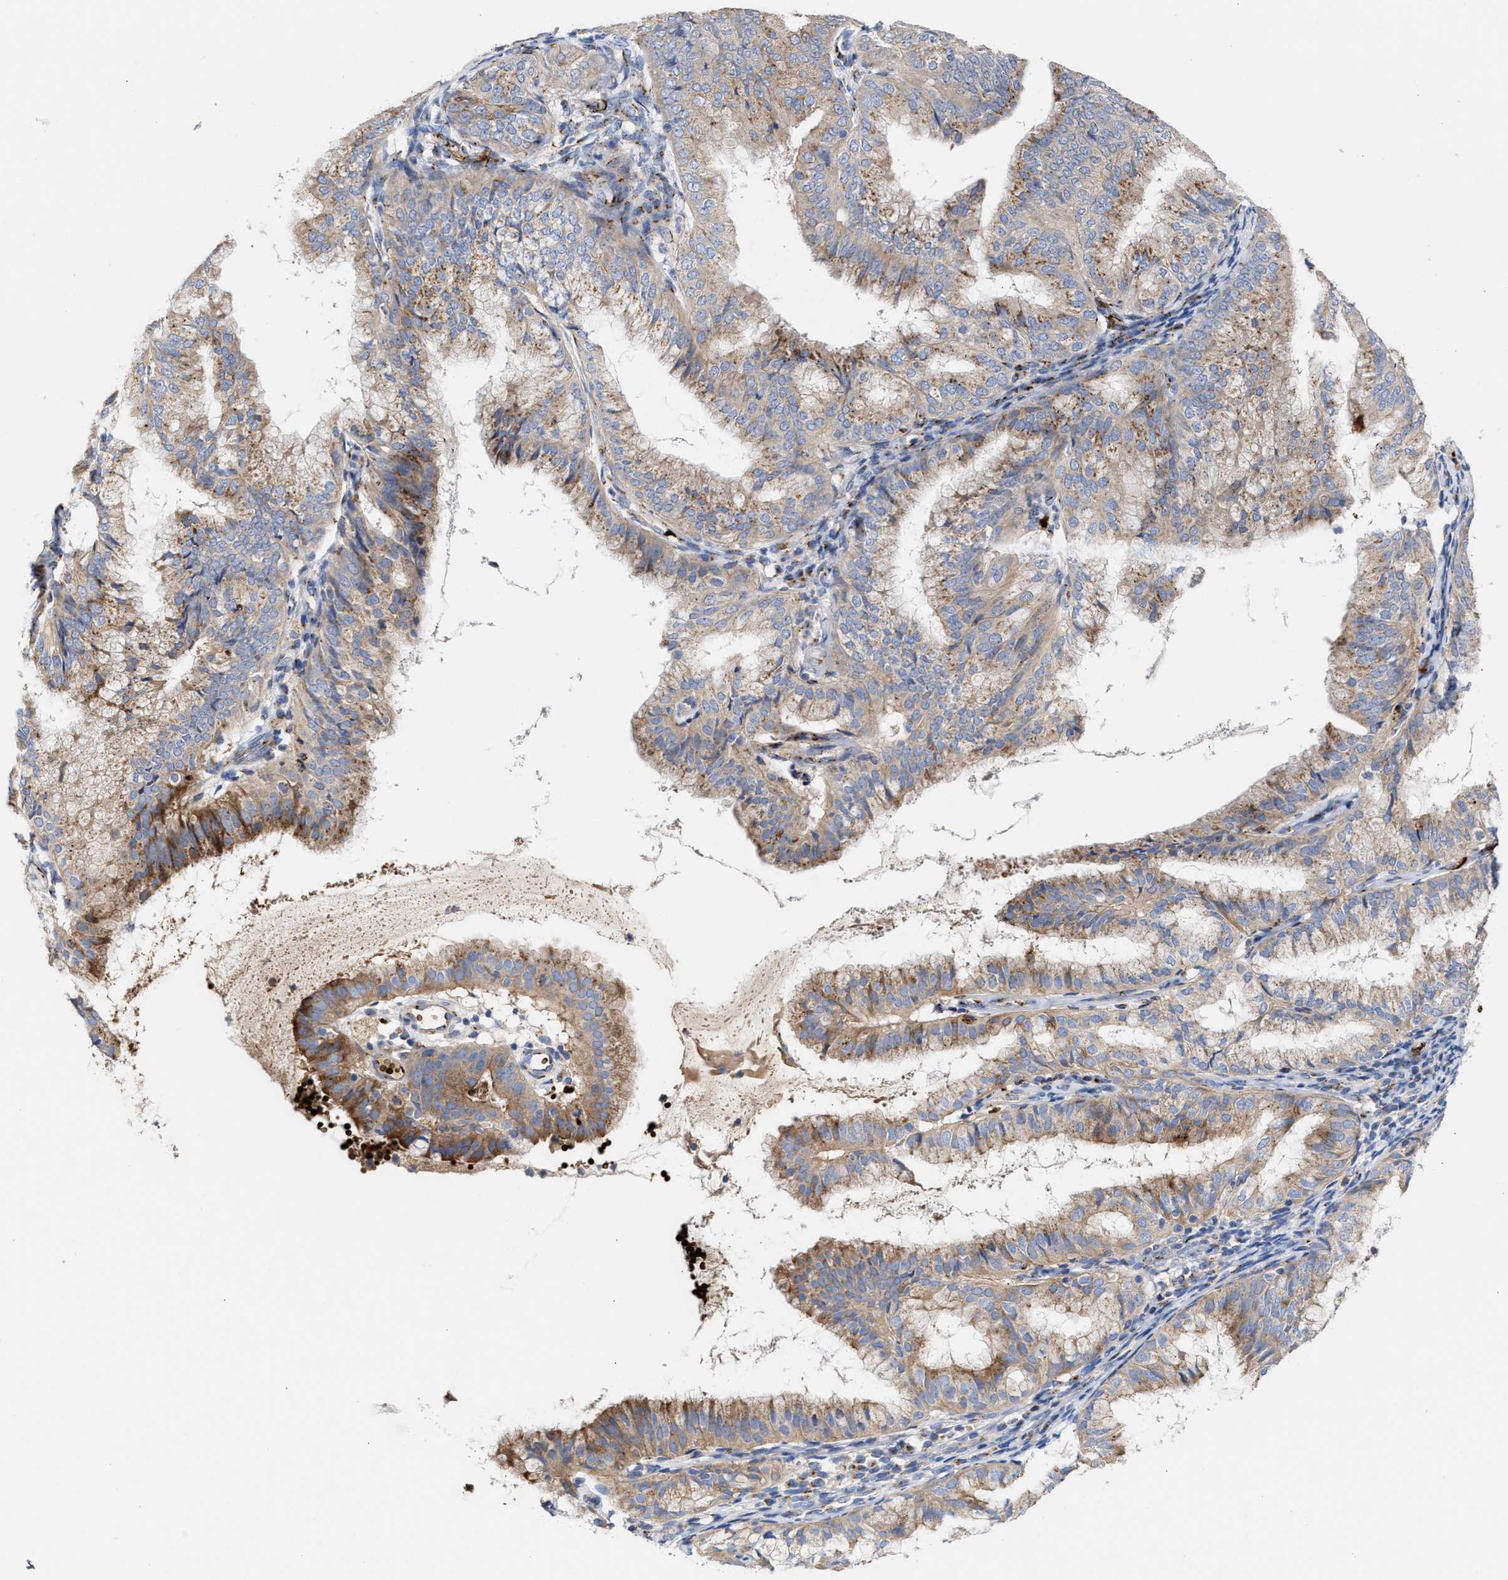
{"staining": {"intensity": "moderate", "quantity": ">75%", "location": "cytoplasmic/membranous"}, "tissue": "endometrial cancer", "cell_type": "Tumor cells", "image_type": "cancer", "snomed": [{"axis": "morphology", "description": "Adenocarcinoma, NOS"}, {"axis": "topography", "description": "Endometrium"}], "caption": "Immunohistochemistry (IHC) image of neoplastic tissue: human adenocarcinoma (endometrial) stained using IHC displays medium levels of moderate protein expression localized specifically in the cytoplasmic/membranous of tumor cells, appearing as a cytoplasmic/membranous brown color.", "gene": "CCL2", "patient": {"sex": "female", "age": 63}}